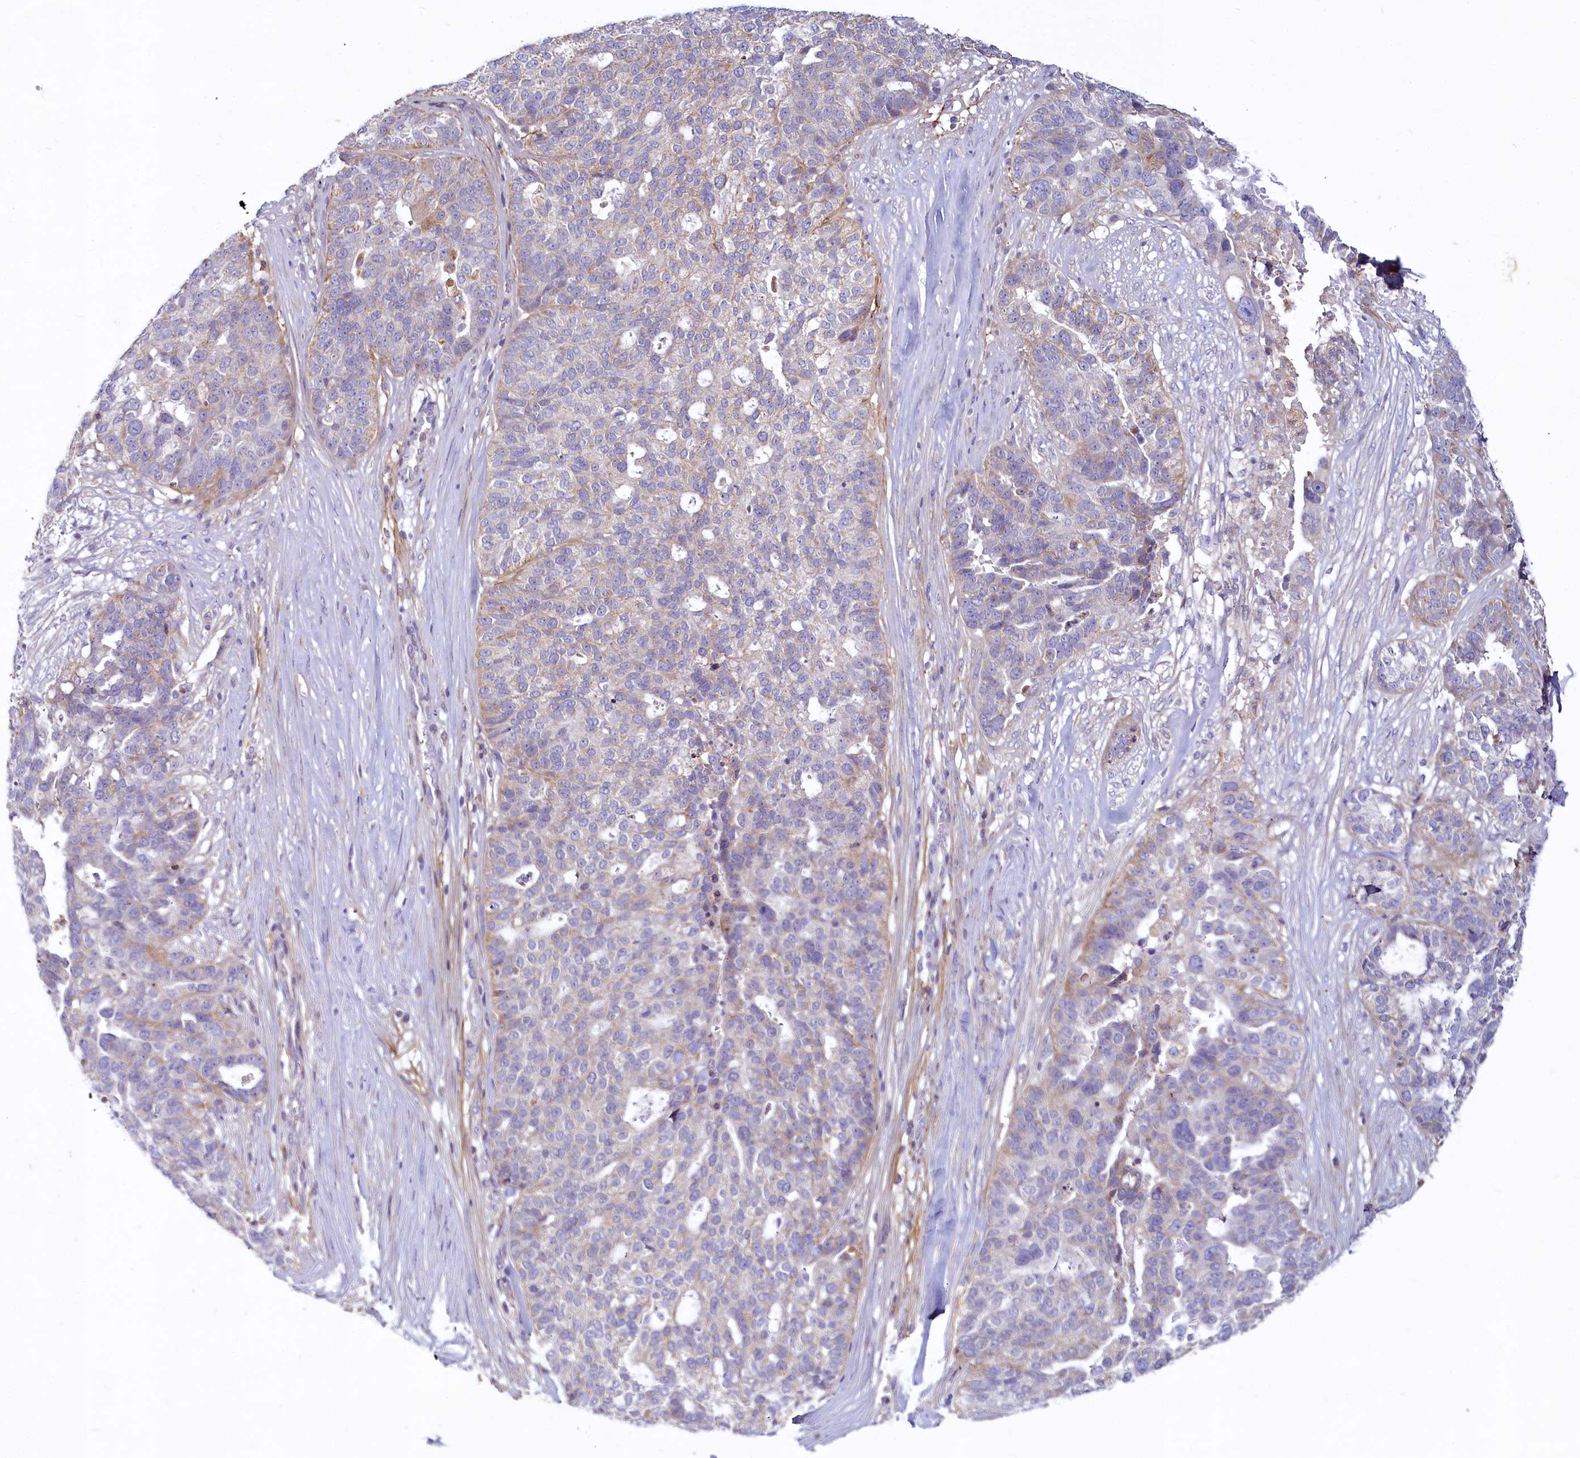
{"staining": {"intensity": "weak", "quantity": "<25%", "location": "cytoplasmic/membranous"}, "tissue": "ovarian cancer", "cell_type": "Tumor cells", "image_type": "cancer", "snomed": [{"axis": "morphology", "description": "Cystadenocarcinoma, serous, NOS"}, {"axis": "topography", "description": "Ovary"}], "caption": "Ovarian cancer (serous cystadenocarcinoma) was stained to show a protein in brown. There is no significant positivity in tumor cells.", "gene": "ADCY2", "patient": {"sex": "female", "age": 59}}